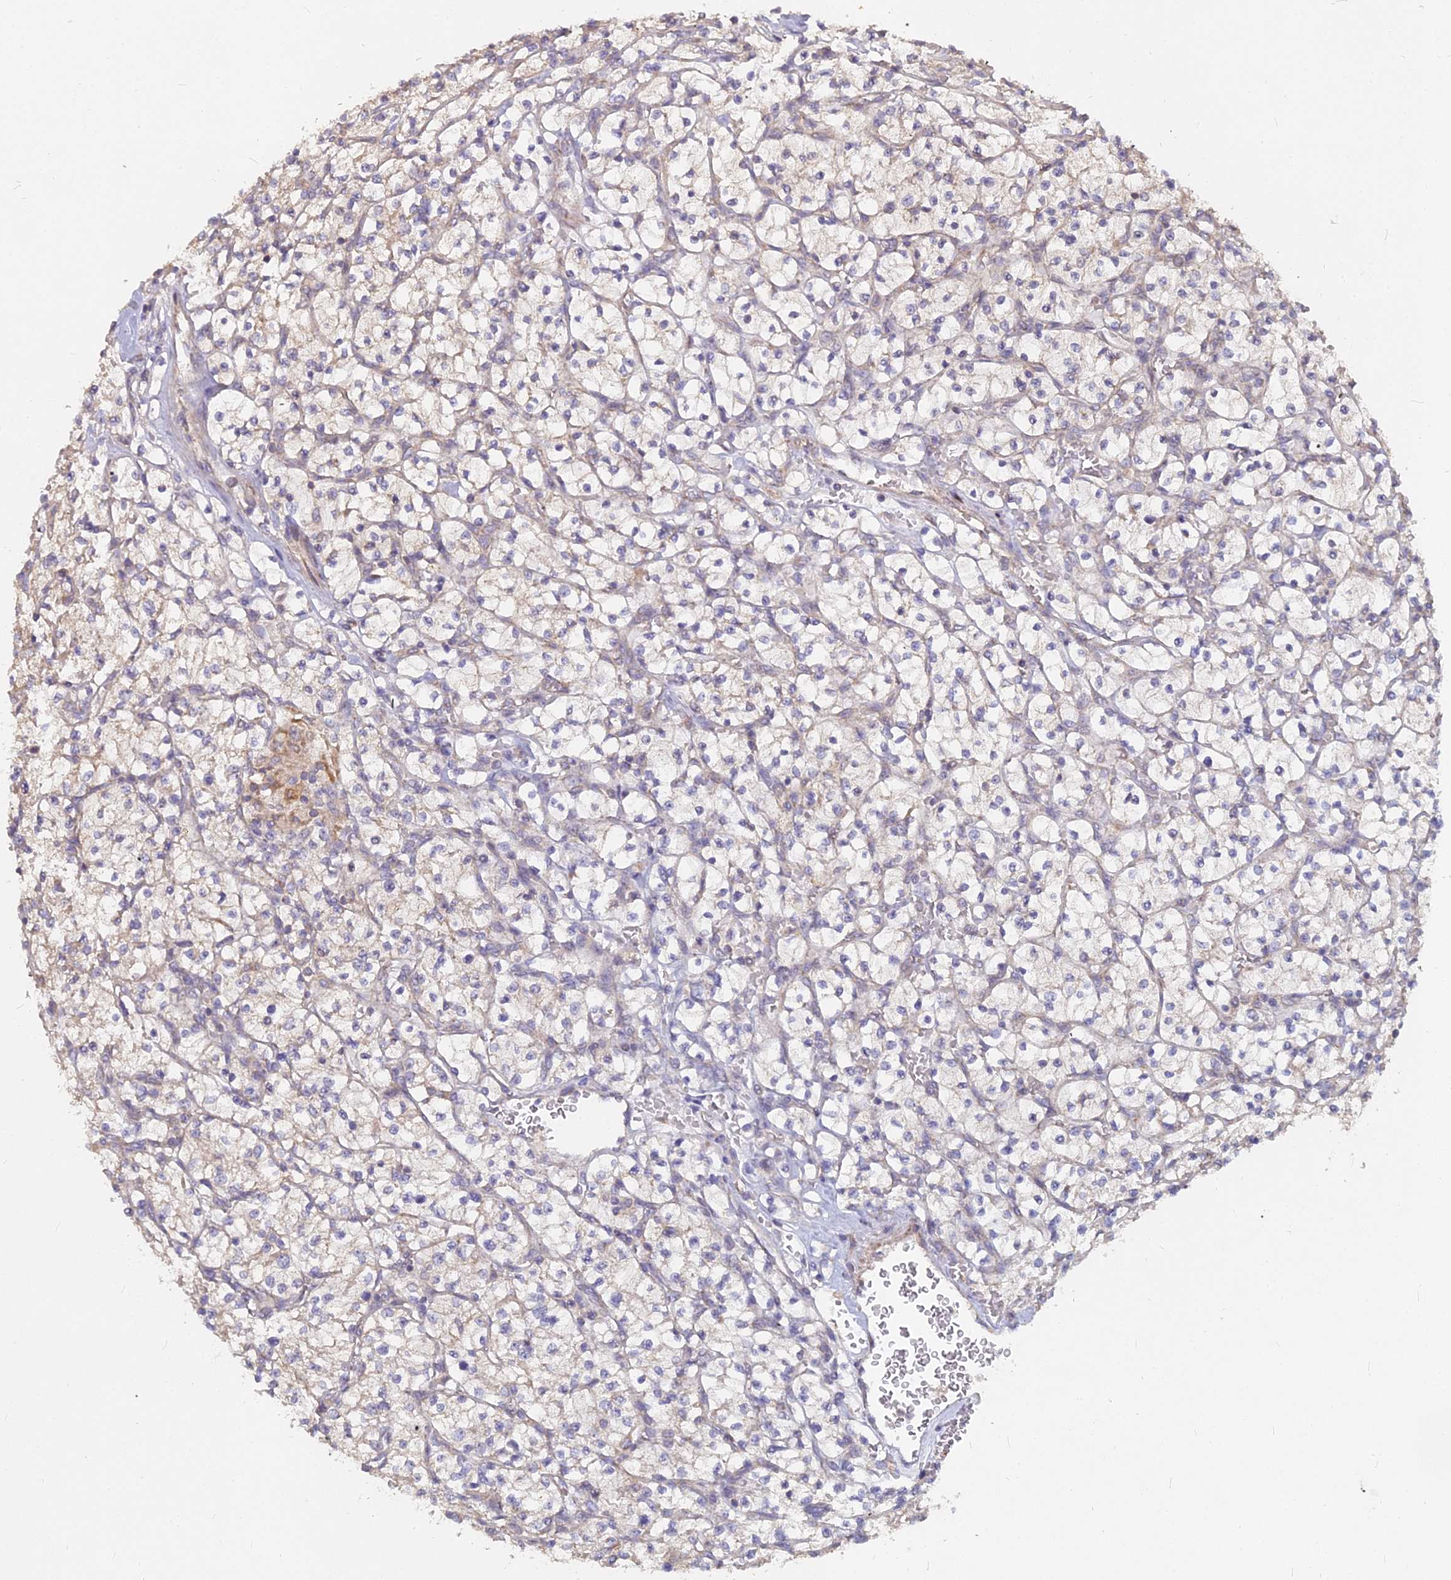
{"staining": {"intensity": "weak", "quantity": "25%-75%", "location": "cytoplasmic/membranous"}, "tissue": "renal cancer", "cell_type": "Tumor cells", "image_type": "cancer", "snomed": [{"axis": "morphology", "description": "Adenocarcinoma, NOS"}, {"axis": "topography", "description": "Kidney"}], "caption": "This image reveals immunohistochemistry (IHC) staining of human renal adenocarcinoma, with low weak cytoplasmic/membranous positivity in about 25%-75% of tumor cells.", "gene": "MICU2", "patient": {"sex": "female", "age": 64}}